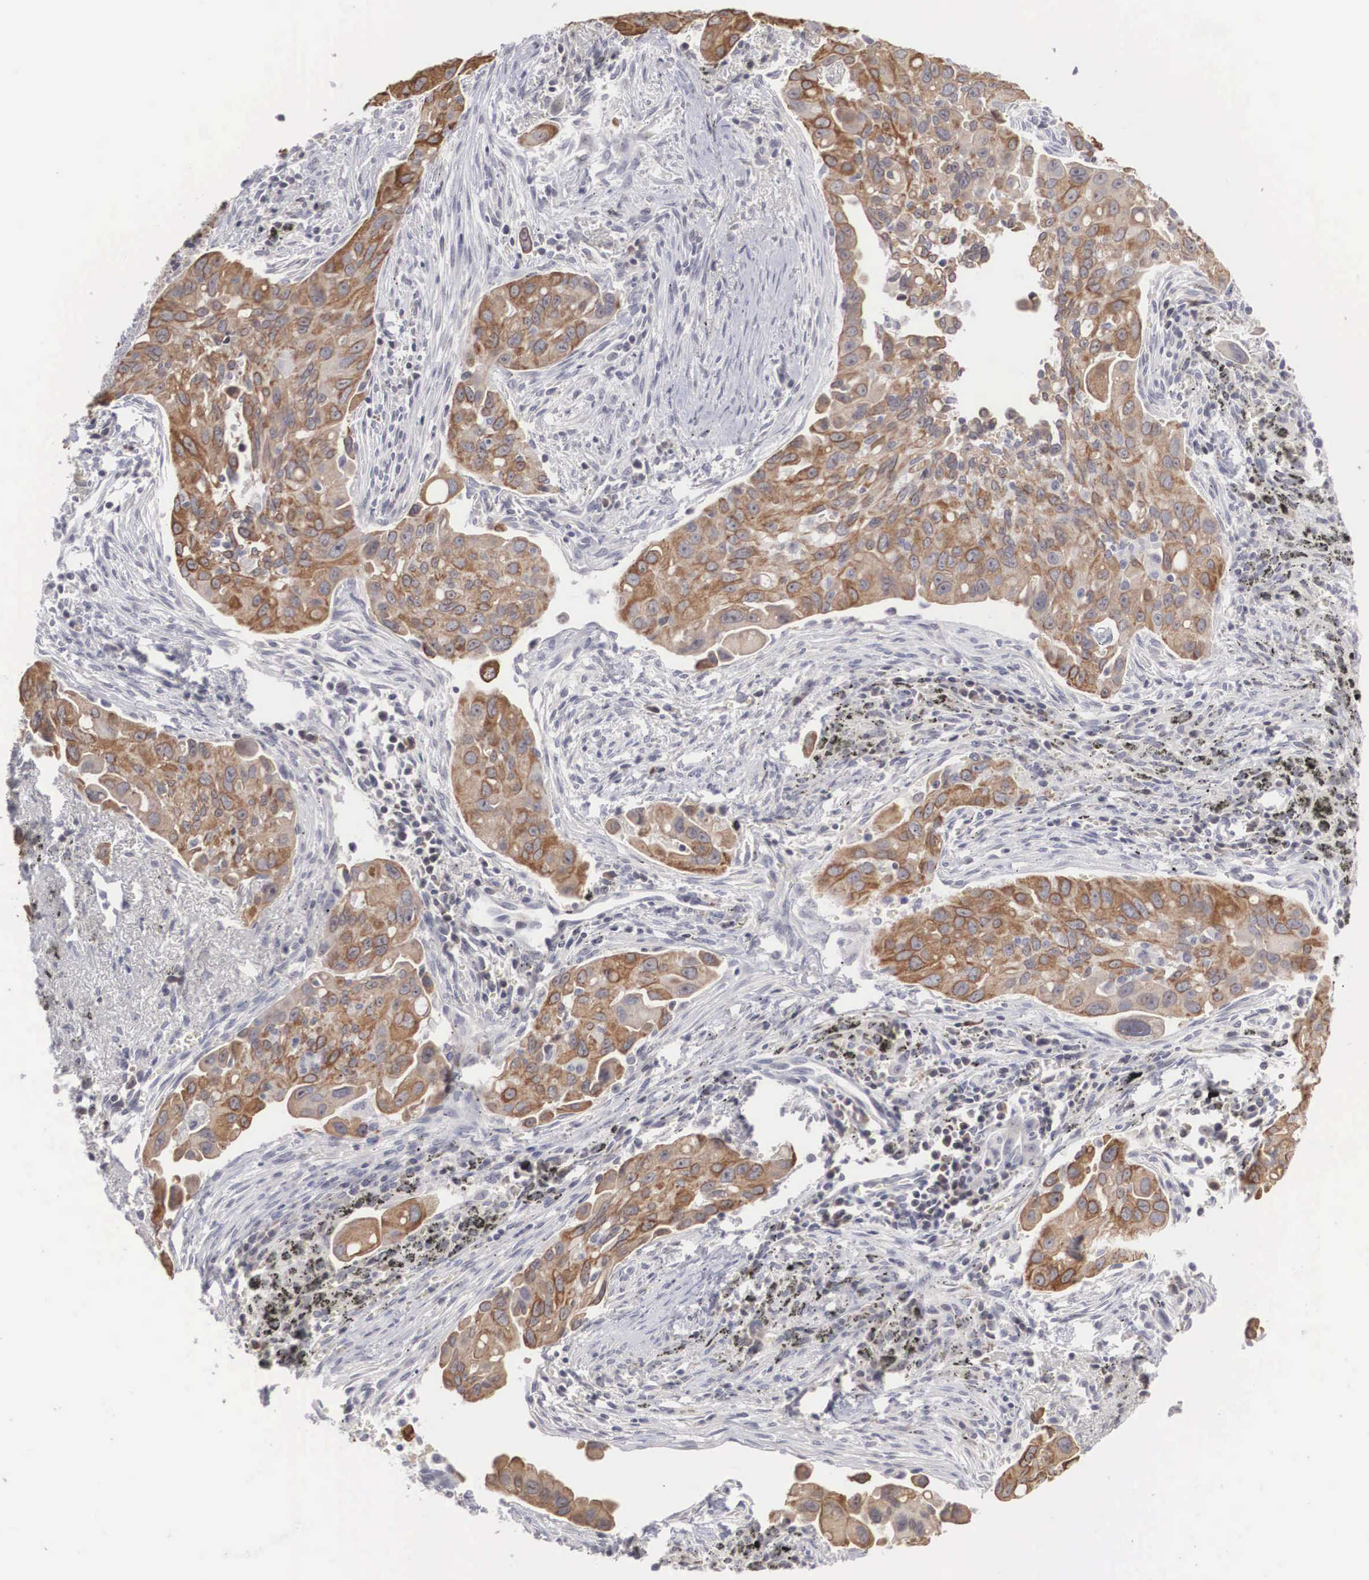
{"staining": {"intensity": "moderate", "quantity": ">75%", "location": "cytoplasmic/membranous"}, "tissue": "lung cancer", "cell_type": "Tumor cells", "image_type": "cancer", "snomed": [{"axis": "morphology", "description": "Adenocarcinoma, NOS"}, {"axis": "topography", "description": "Lung"}], "caption": "A micrograph of human adenocarcinoma (lung) stained for a protein reveals moderate cytoplasmic/membranous brown staining in tumor cells.", "gene": "WDR89", "patient": {"sex": "male", "age": 68}}